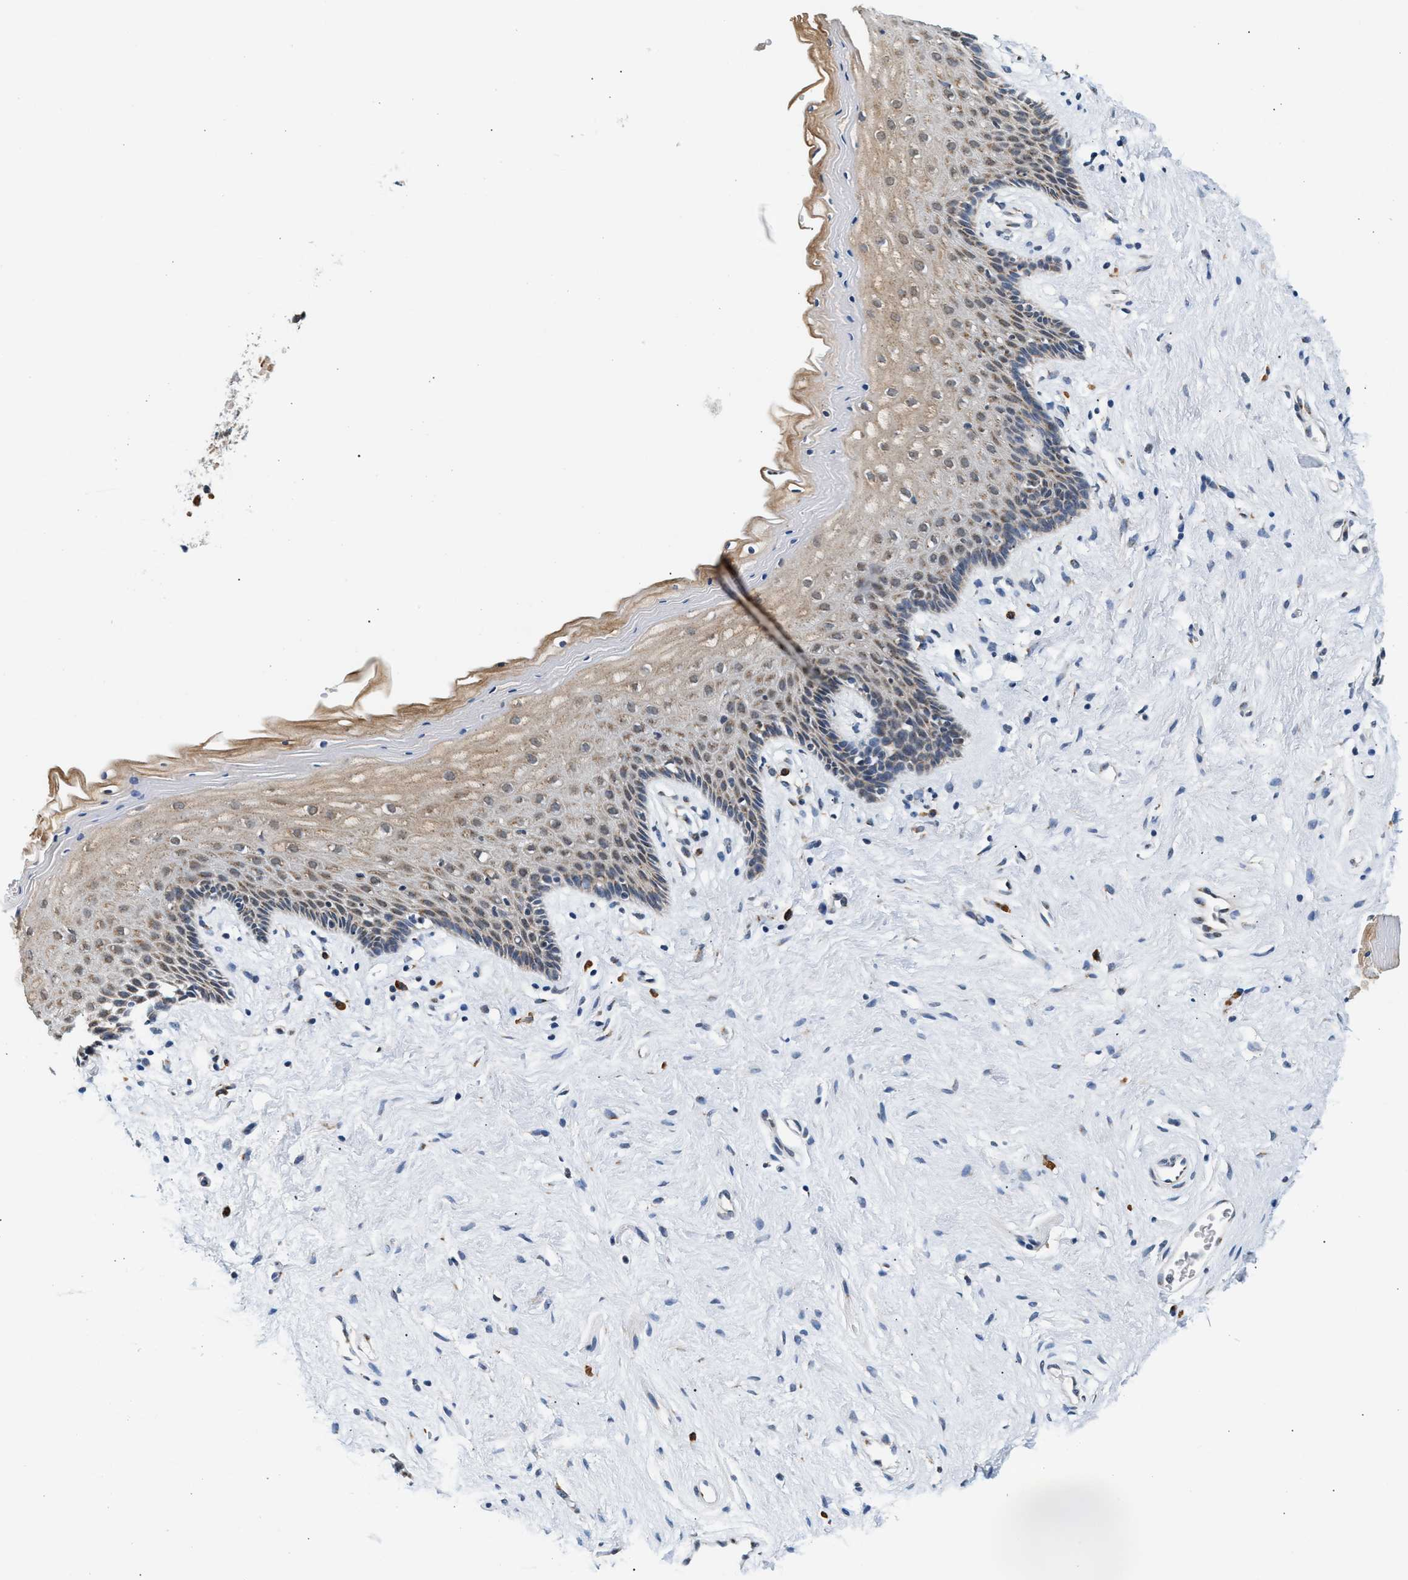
{"staining": {"intensity": "moderate", "quantity": ">75%", "location": "cytoplasmic/membranous"}, "tissue": "vagina", "cell_type": "Squamous epithelial cells", "image_type": "normal", "snomed": [{"axis": "morphology", "description": "Normal tissue, NOS"}, {"axis": "topography", "description": "Vagina"}], "caption": "This is an image of immunohistochemistry (IHC) staining of benign vagina, which shows moderate expression in the cytoplasmic/membranous of squamous epithelial cells.", "gene": "KCNMB2", "patient": {"sex": "female", "age": 44}}